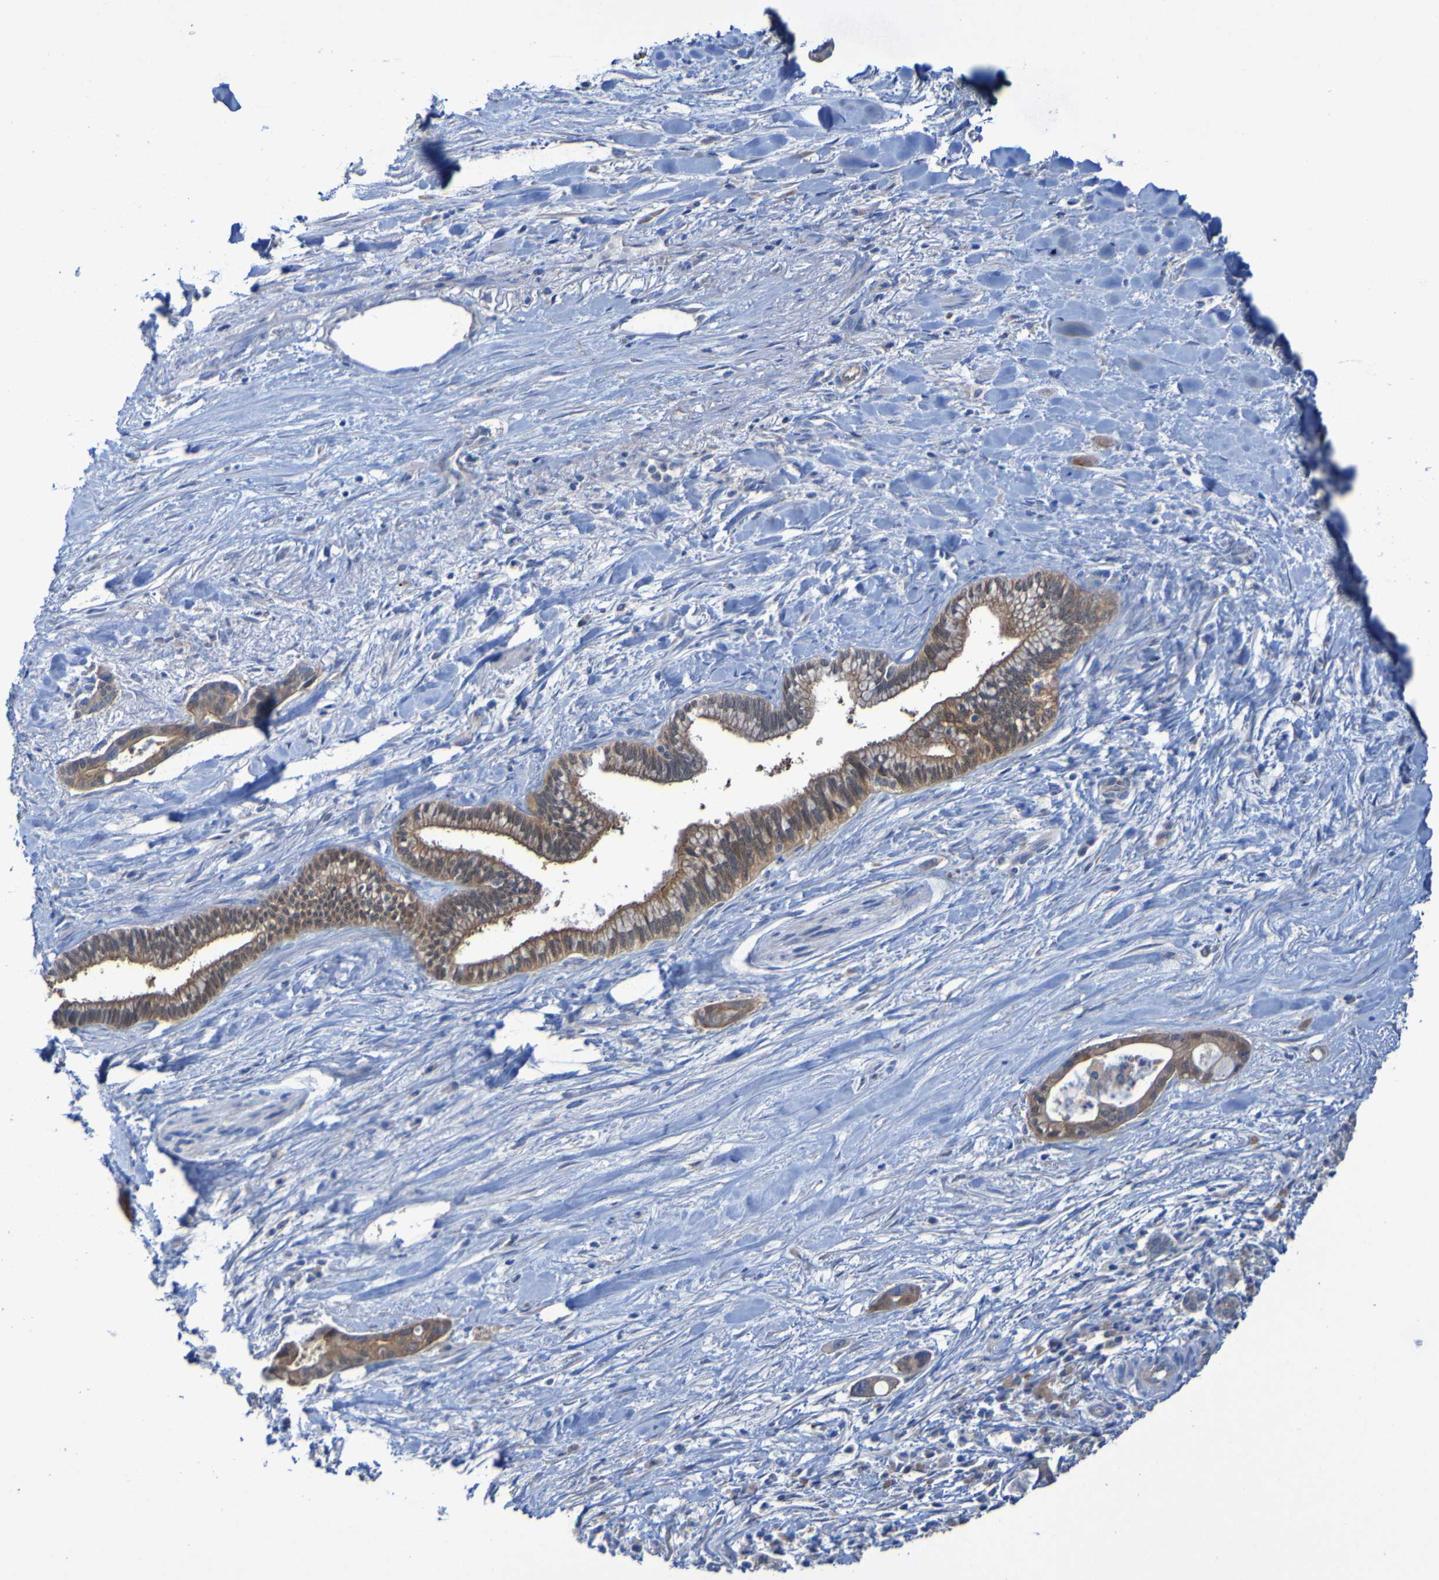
{"staining": {"intensity": "moderate", "quantity": ">75%", "location": "cytoplasmic/membranous"}, "tissue": "pancreatic cancer", "cell_type": "Tumor cells", "image_type": "cancer", "snomed": [{"axis": "morphology", "description": "Adenocarcinoma, NOS"}, {"axis": "topography", "description": "Pancreas"}], "caption": "Adenocarcinoma (pancreatic) tissue reveals moderate cytoplasmic/membranous expression in about >75% of tumor cells, visualized by immunohistochemistry.", "gene": "ARHGEF16", "patient": {"sex": "male", "age": 70}}